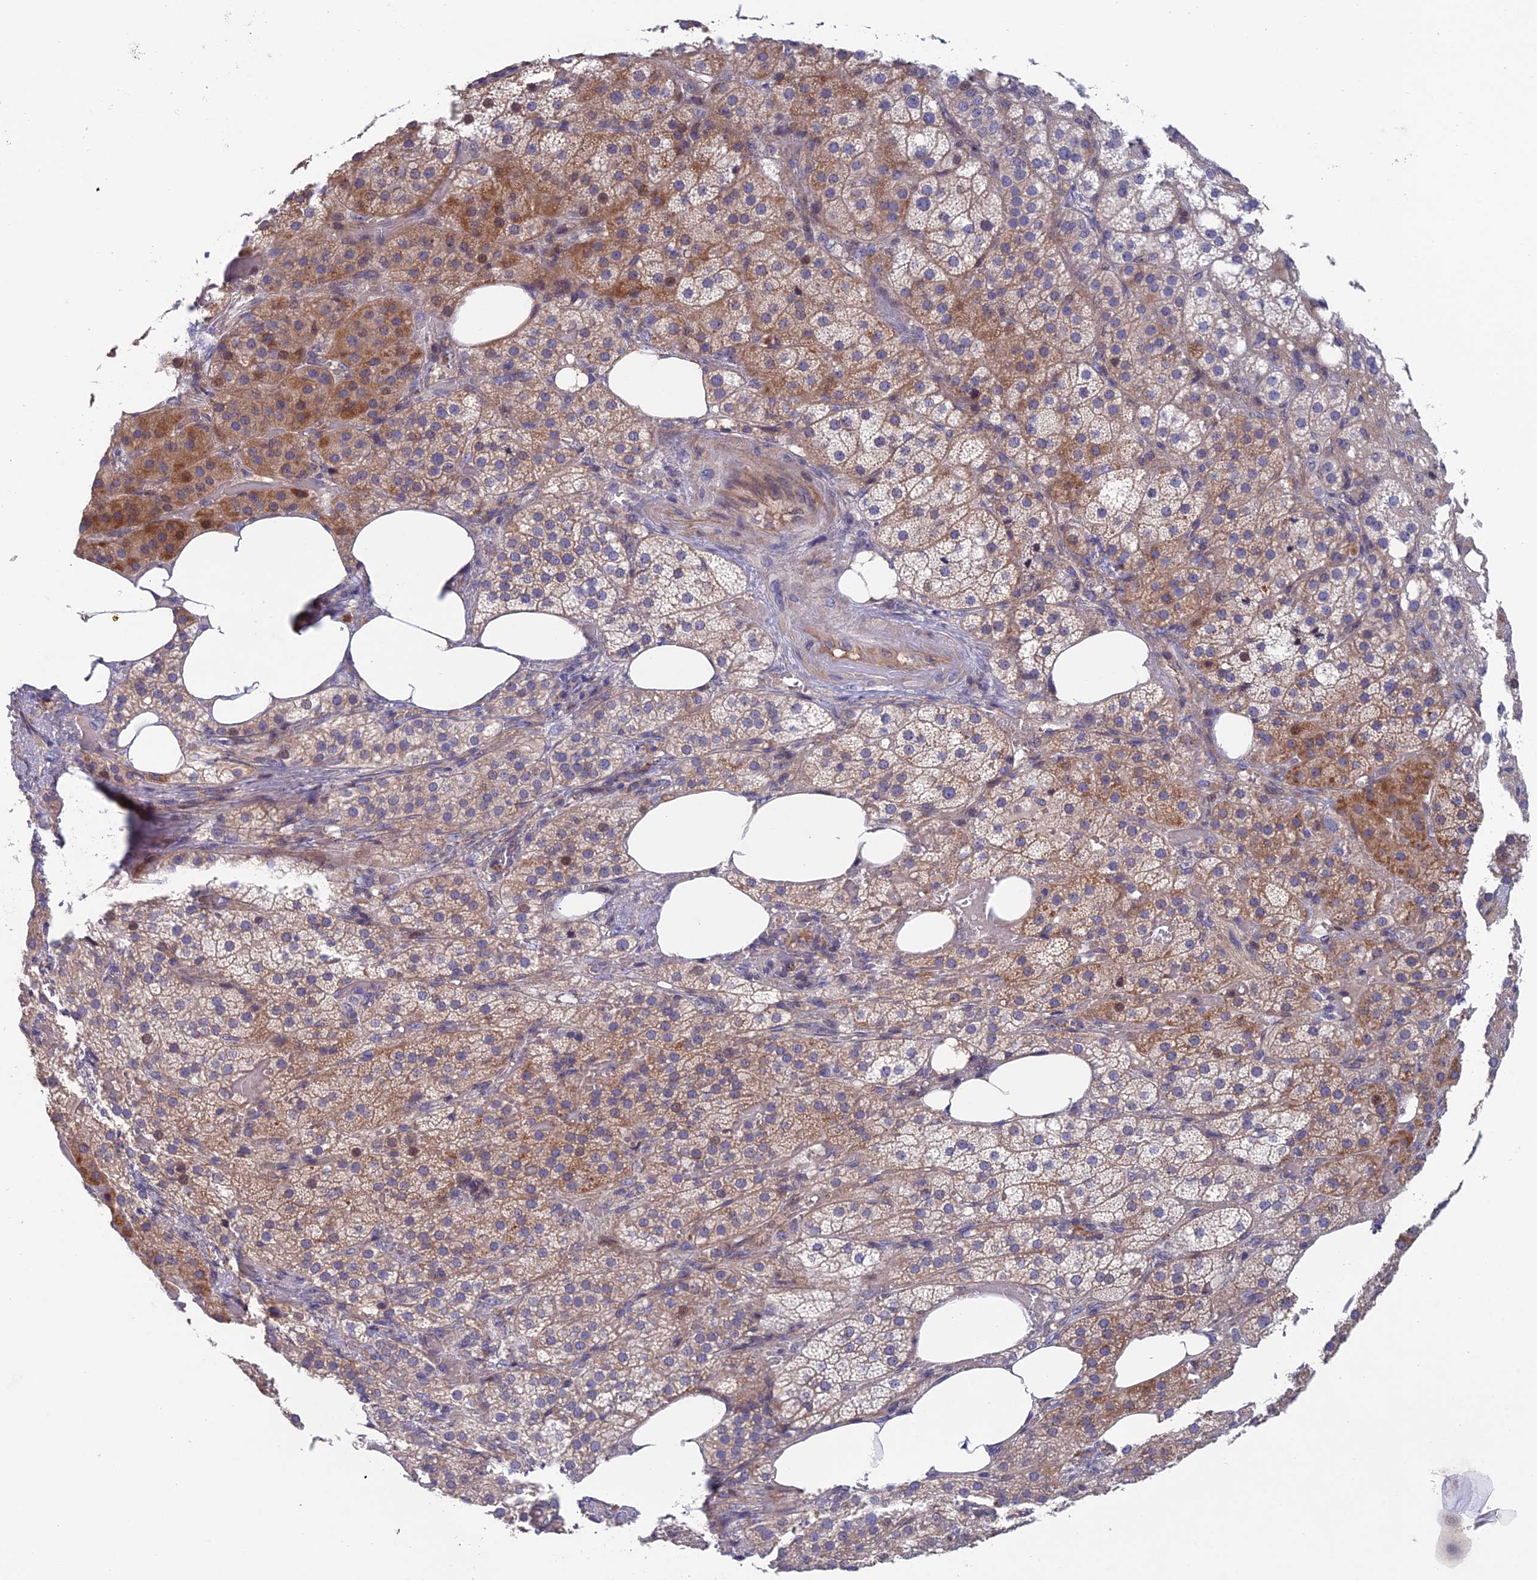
{"staining": {"intensity": "moderate", "quantity": ">75%", "location": "cytoplasmic/membranous"}, "tissue": "adrenal gland", "cell_type": "Glandular cells", "image_type": "normal", "snomed": [{"axis": "morphology", "description": "Normal tissue, NOS"}, {"axis": "topography", "description": "Adrenal gland"}], "caption": "Approximately >75% of glandular cells in normal human adrenal gland demonstrate moderate cytoplasmic/membranous protein positivity as visualized by brown immunohistochemical staining.", "gene": "USP37", "patient": {"sex": "female", "age": 59}}